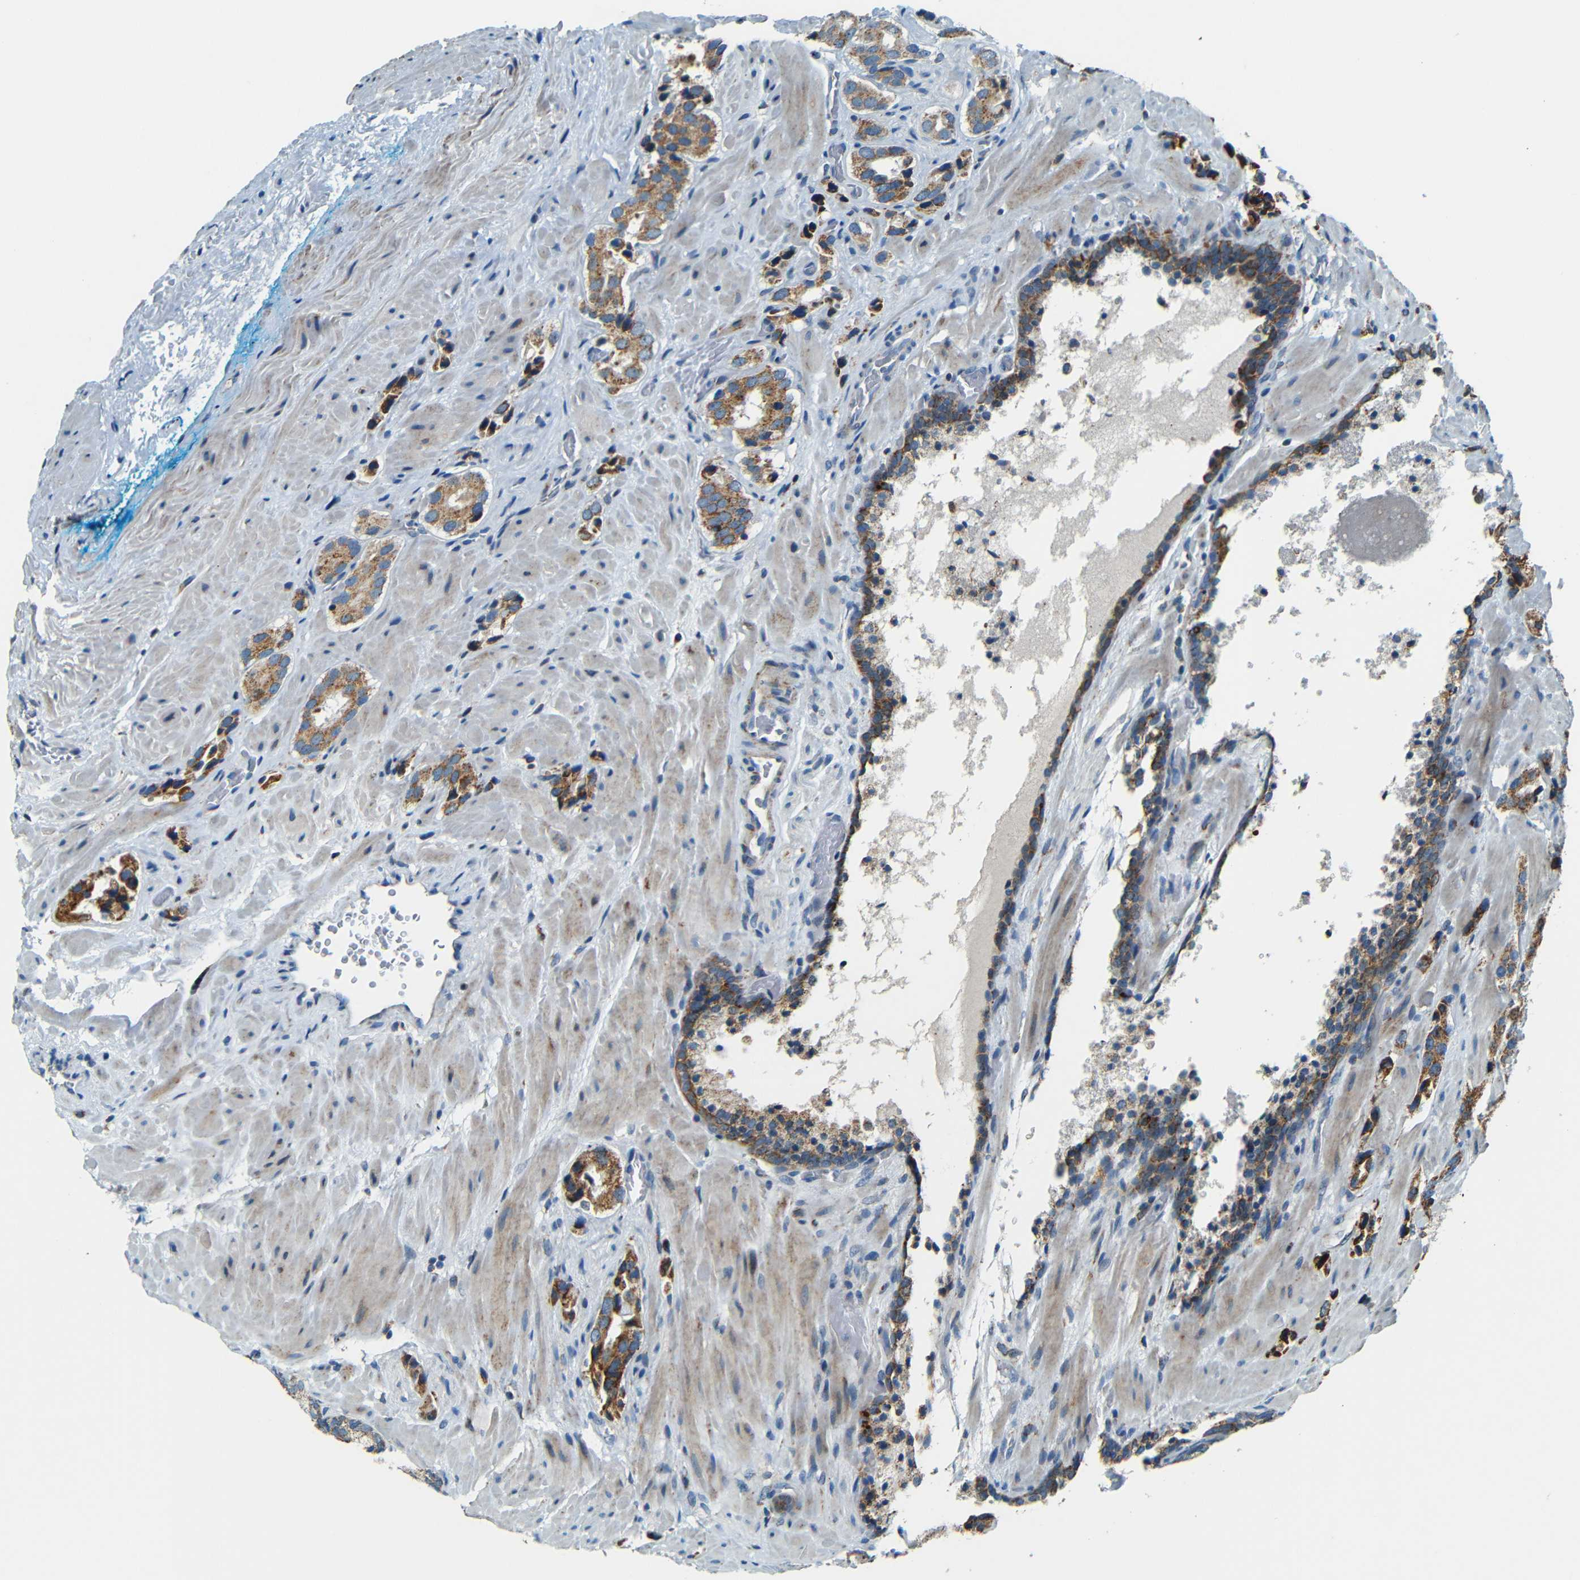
{"staining": {"intensity": "moderate", "quantity": ">75%", "location": "cytoplasmic/membranous"}, "tissue": "prostate cancer", "cell_type": "Tumor cells", "image_type": "cancer", "snomed": [{"axis": "morphology", "description": "Adenocarcinoma, High grade"}, {"axis": "topography", "description": "Prostate"}], "caption": "Immunohistochemical staining of prostate cancer exhibits moderate cytoplasmic/membranous protein staining in approximately >75% of tumor cells.", "gene": "WSCD2", "patient": {"sex": "male", "age": 64}}